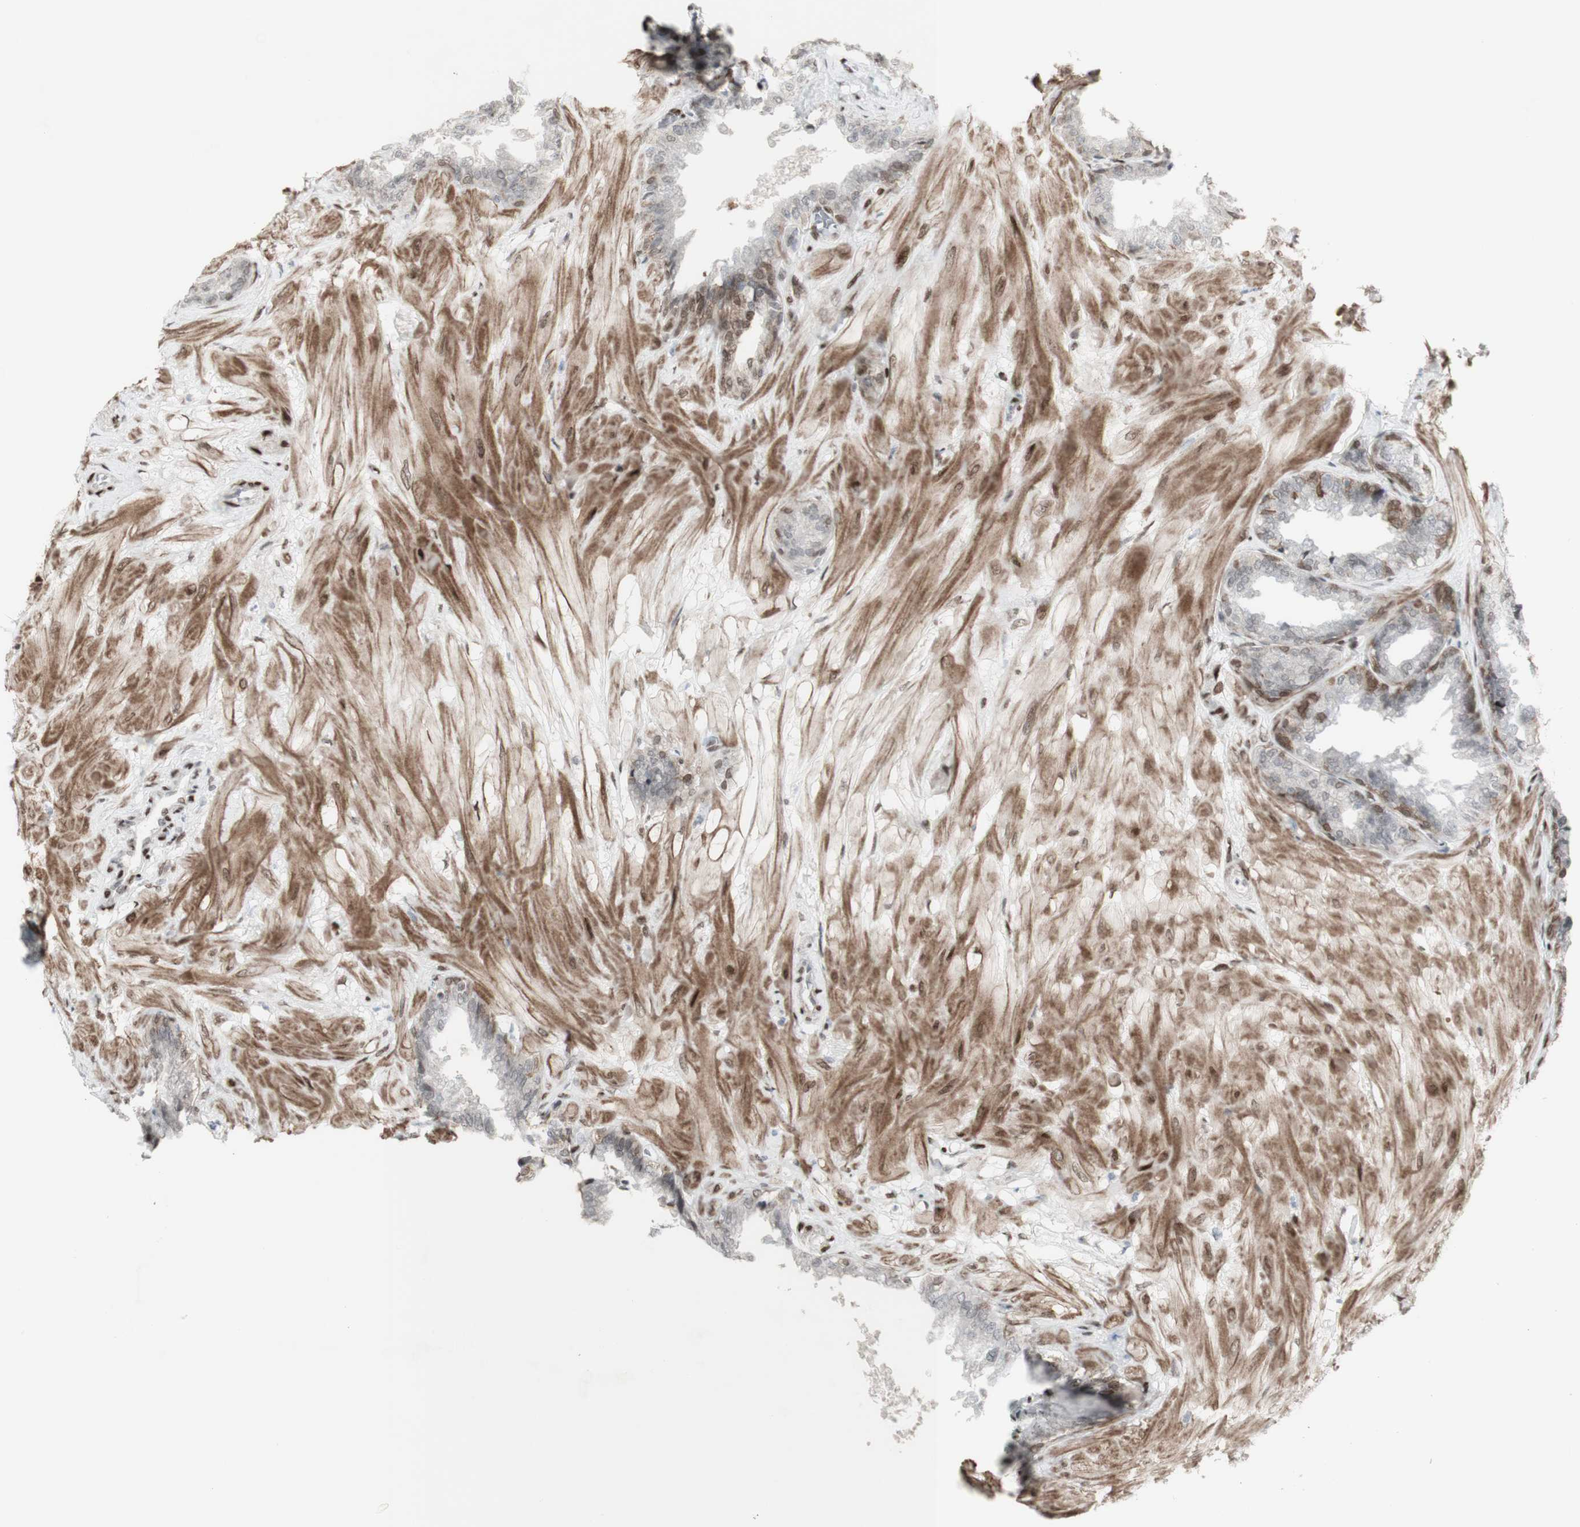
{"staining": {"intensity": "moderate", "quantity": "<25%", "location": "cytoplasmic/membranous"}, "tissue": "seminal vesicle", "cell_type": "Glandular cells", "image_type": "normal", "snomed": [{"axis": "morphology", "description": "Normal tissue, NOS"}, {"axis": "topography", "description": "Seminal veicle"}], "caption": "Moderate cytoplasmic/membranous expression is appreciated in about <25% of glandular cells in unremarkable seminal vesicle. (DAB (3,3'-diaminobenzidine) IHC, brown staining for protein, blue staining for nuclei).", "gene": "C1orf116", "patient": {"sex": "male", "age": 46}}